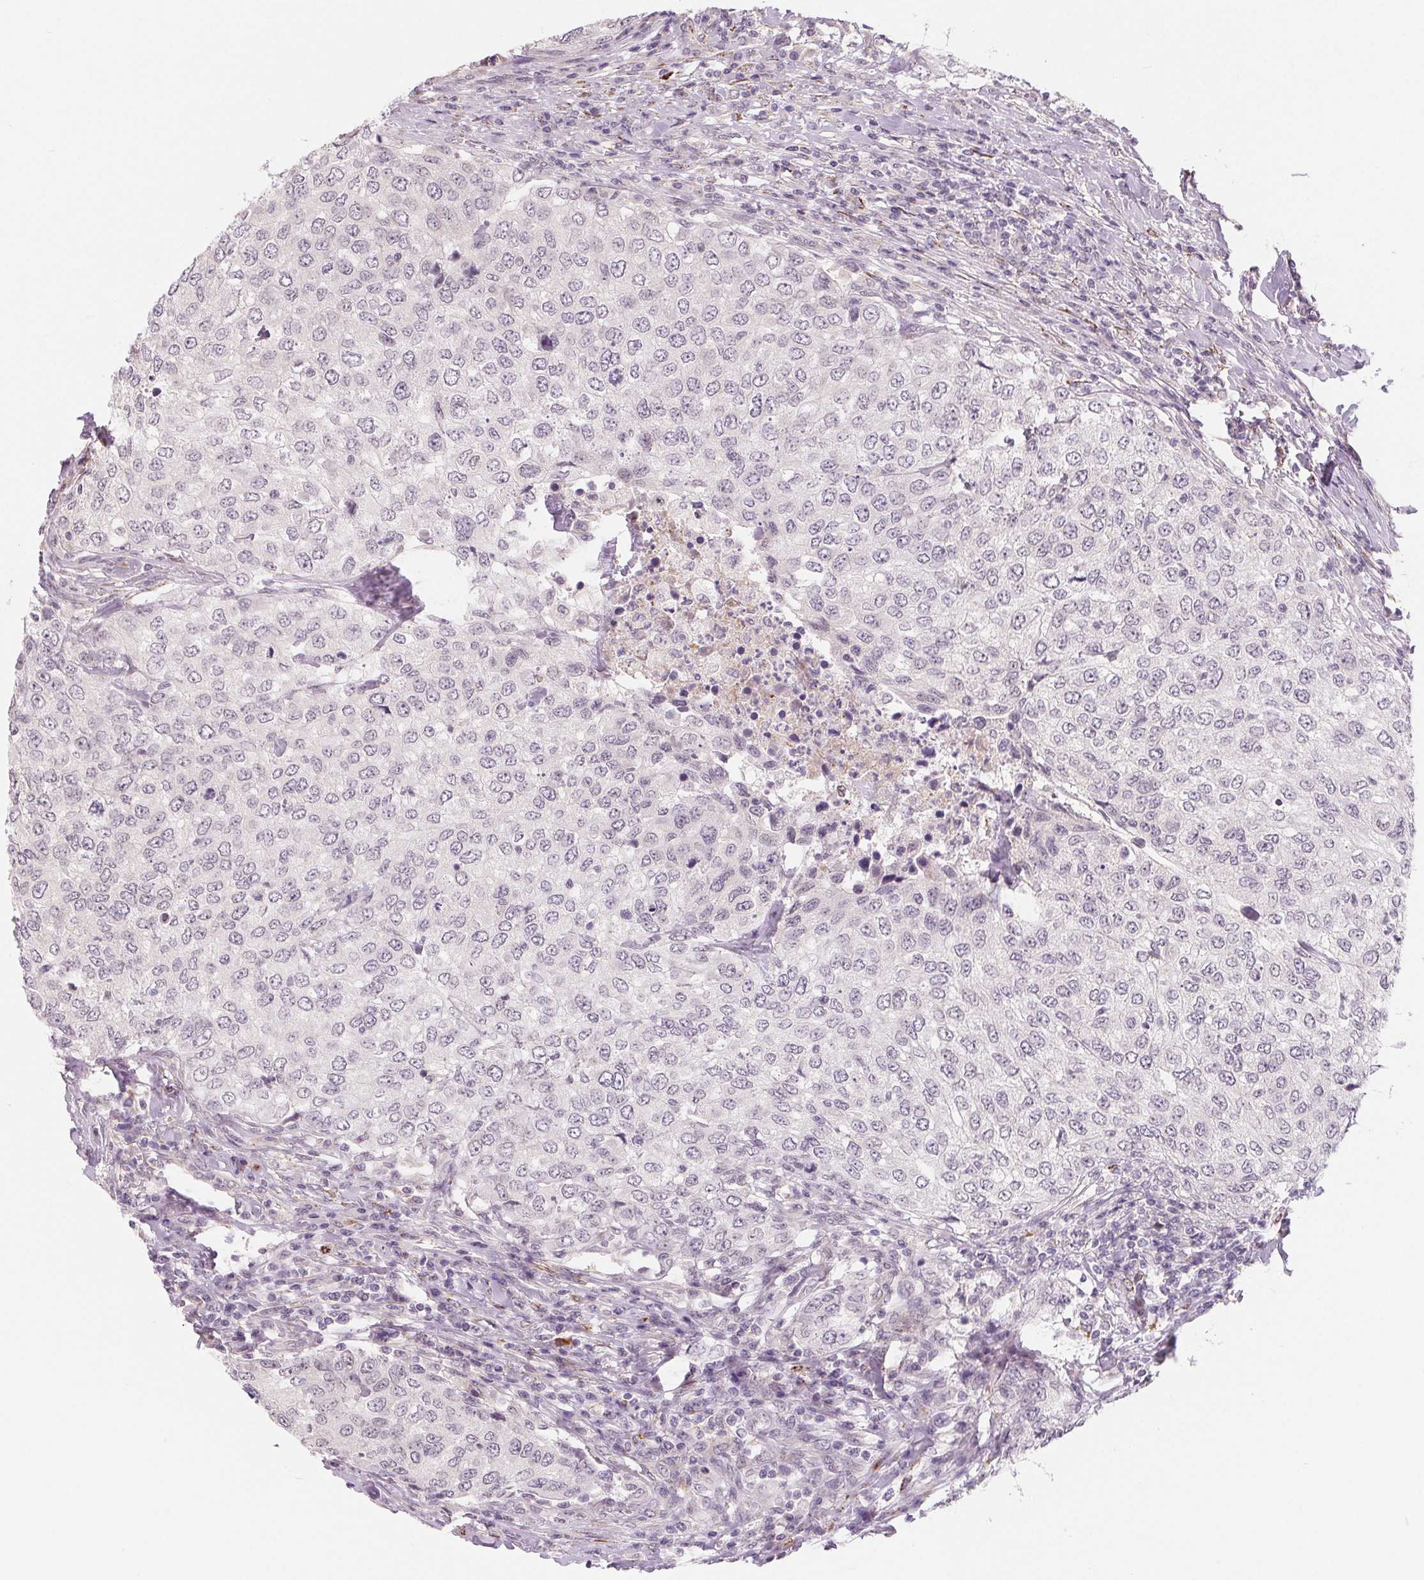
{"staining": {"intensity": "negative", "quantity": "none", "location": "none"}, "tissue": "urothelial cancer", "cell_type": "Tumor cells", "image_type": "cancer", "snomed": [{"axis": "morphology", "description": "Urothelial carcinoma, High grade"}, {"axis": "topography", "description": "Urinary bladder"}], "caption": "A high-resolution photomicrograph shows immunohistochemistry staining of urothelial carcinoma (high-grade), which displays no significant expression in tumor cells.", "gene": "CFC1", "patient": {"sex": "female", "age": 78}}